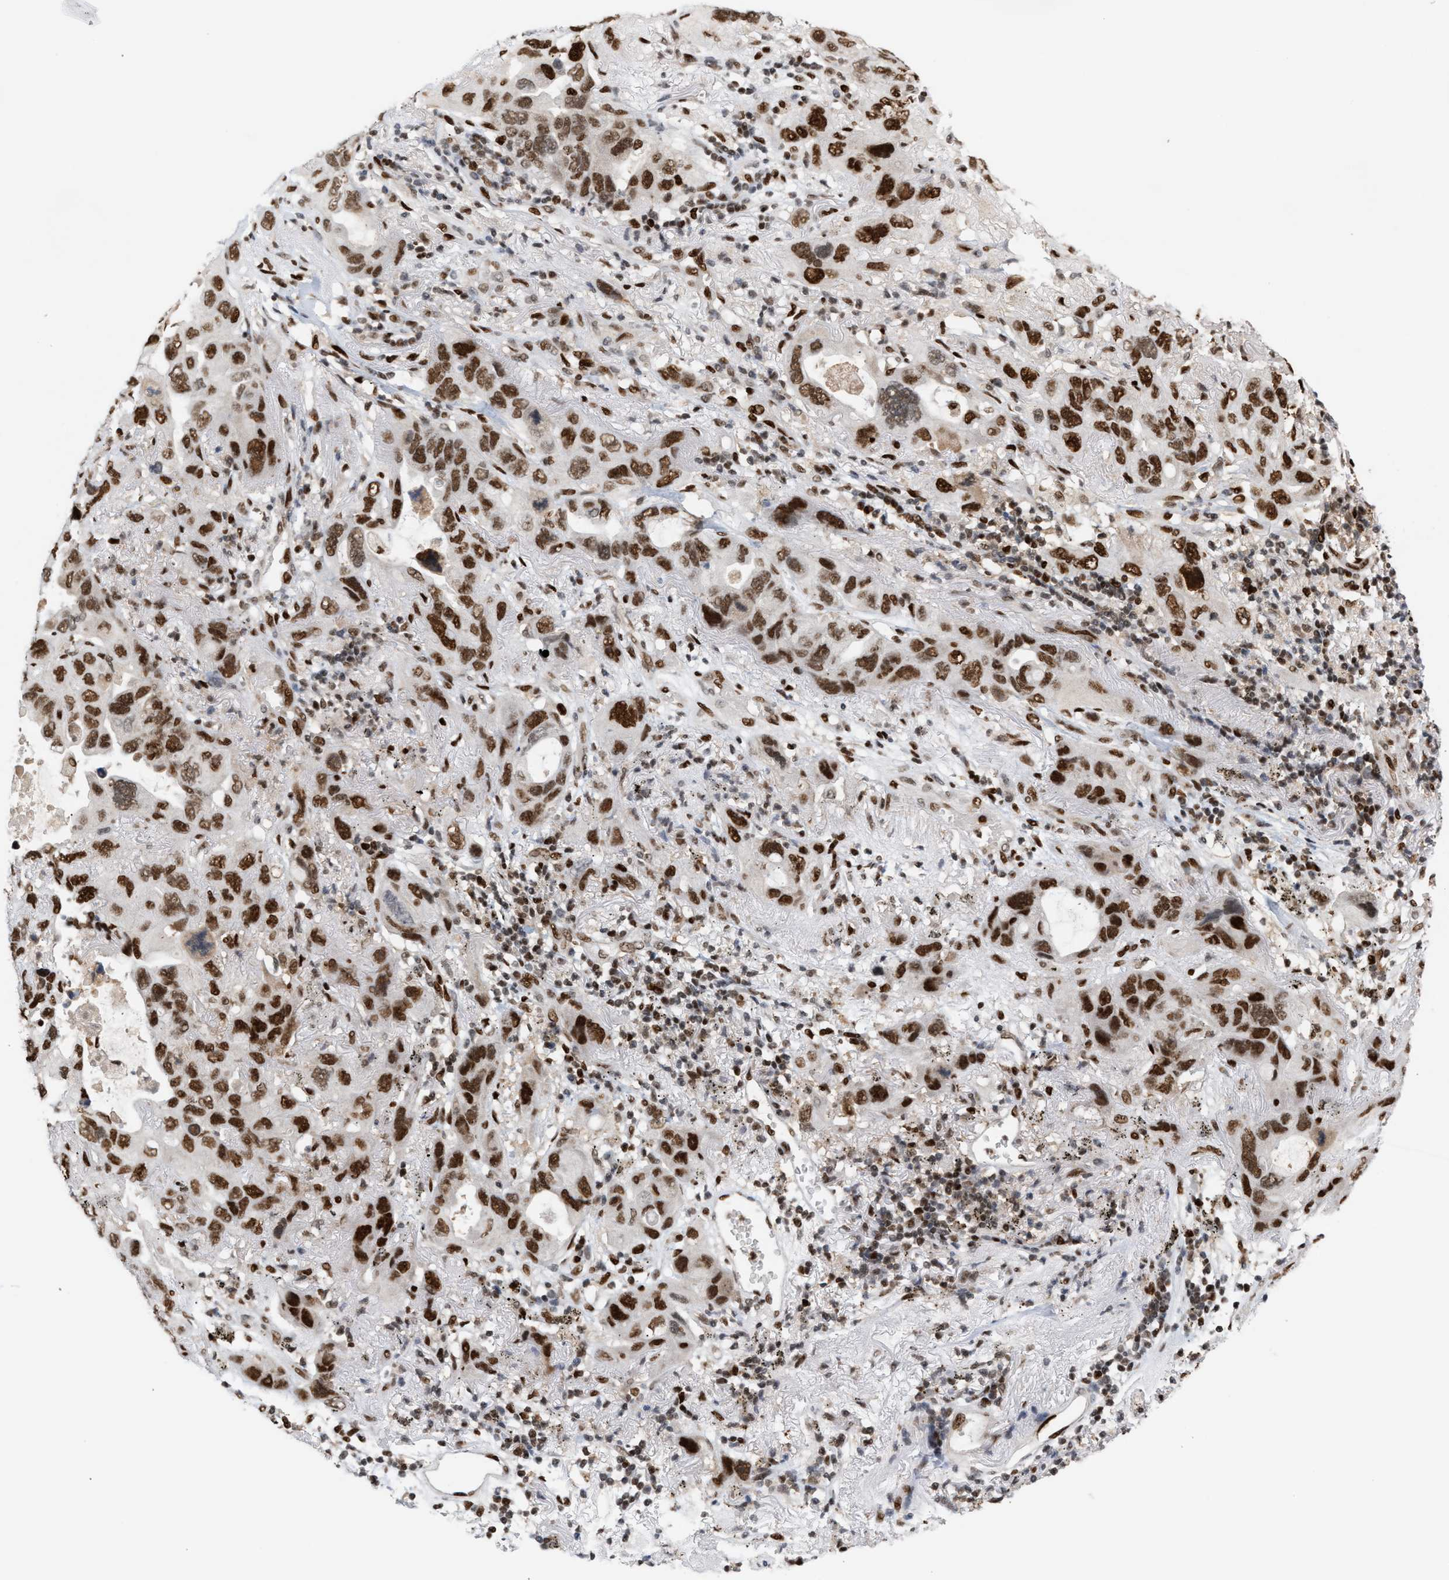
{"staining": {"intensity": "strong", "quantity": ">75%", "location": "nuclear"}, "tissue": "lung cancer", "cell_type": "Tumor cells", "image_type": "cancer", "snomed": [{"axis": "morphology", "description": "Squamous cell carcinoma, NOS"}, {"axis": "topography", "description": "Lung"}], "caption": "Lung cancer (squamous cell carcinoma) stained with a protein marker demonstrates strong staining in tumor cells.", "gene": "RNASEK-C17orf49", "patient": {"sex": "female", "age": 73}}